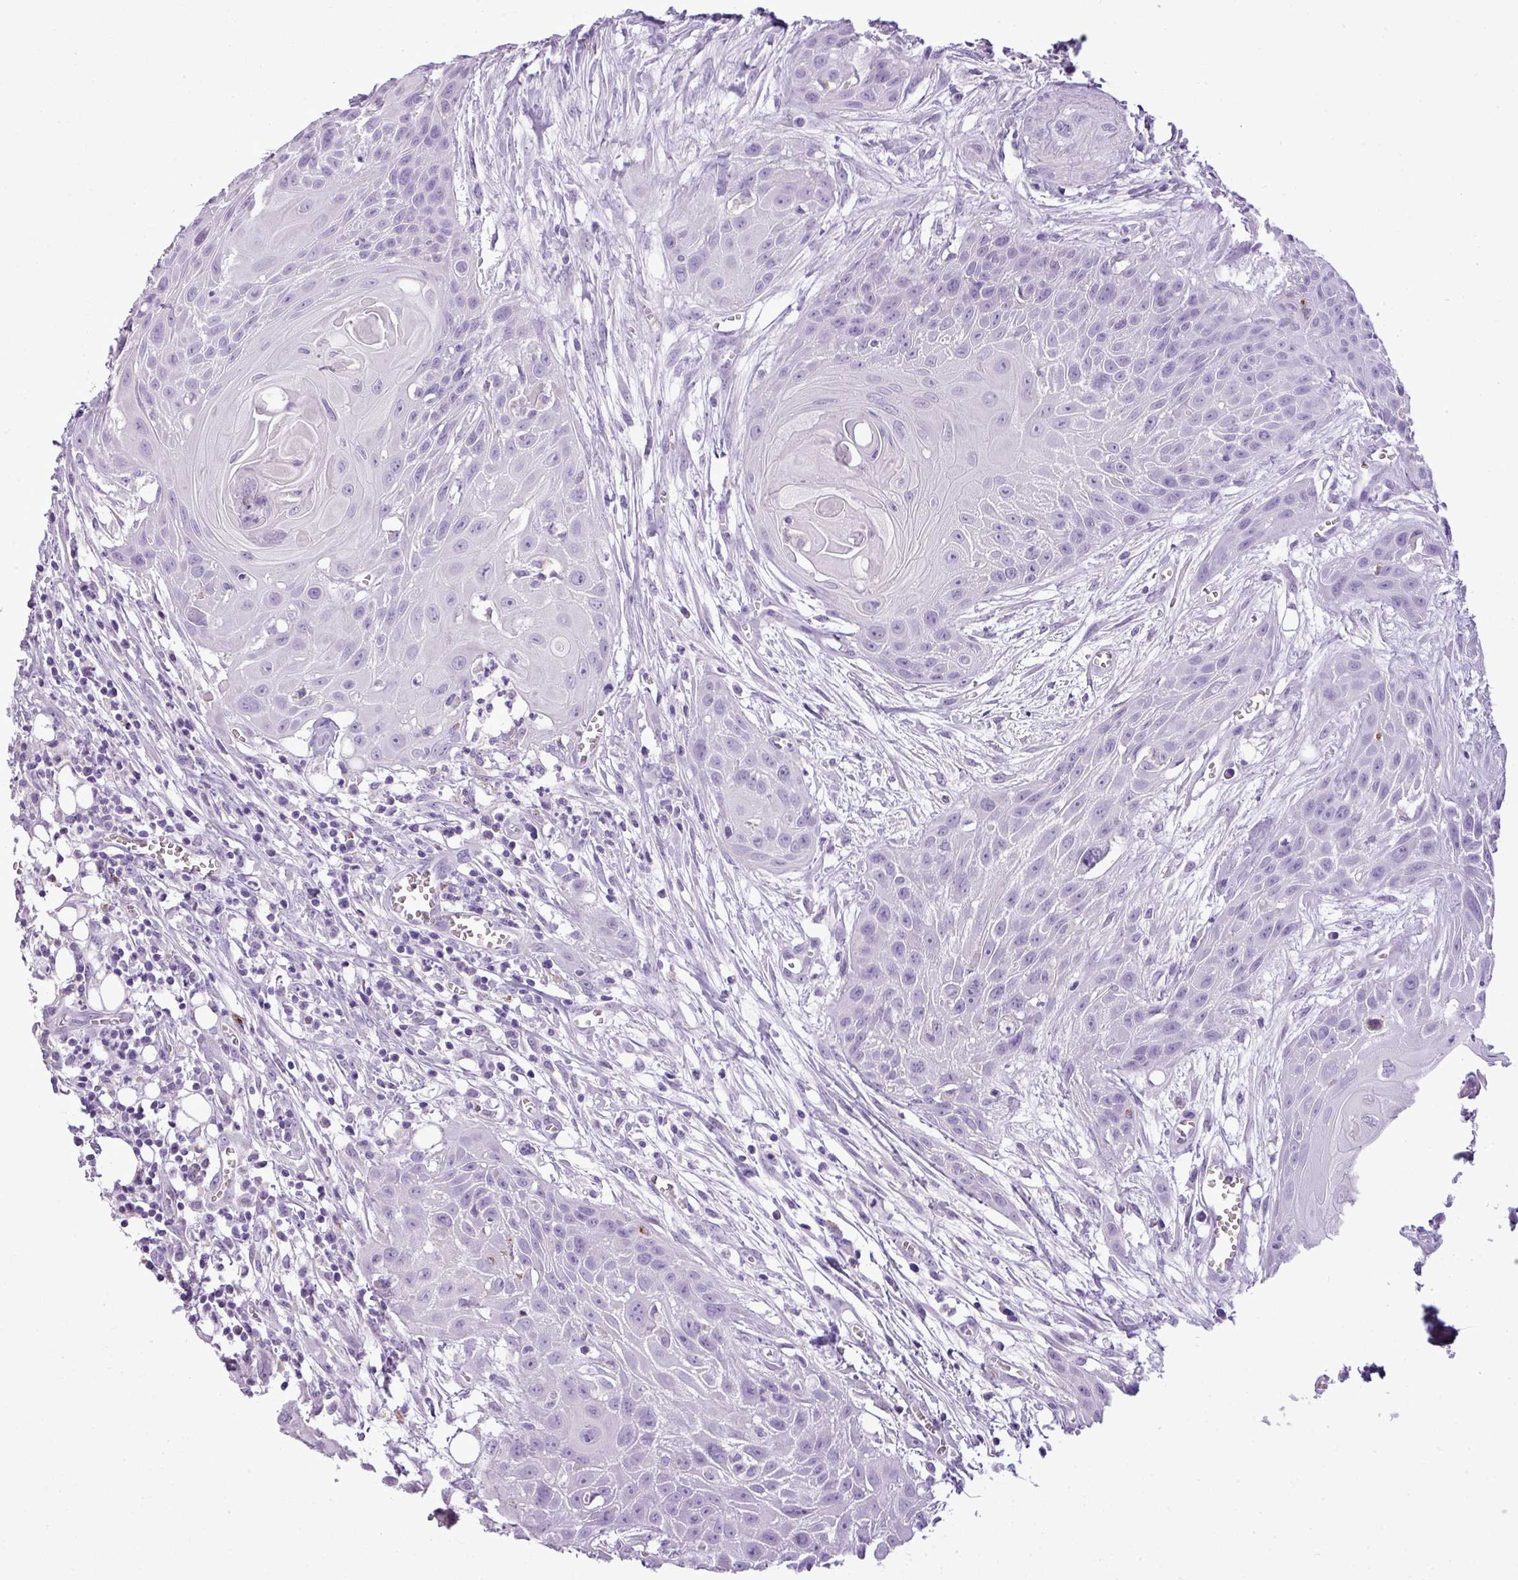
{"staining": {"intensity": "negative", "quantity": "none", "location": "none"}, "tissue": "head and neck cancer", "cell_type": "Tumor cells", "image_type": "cancer", "snomed": [{"axis": "morphology", "description": "Squamous cell carcinoma, NOS"}, {"axis": "topography", "description": "Lymph node"}, {"axis": "topography", "description": "Salivary gland"}, {"axis": "topography", "description": "Head-Neck"}], "caption": "Immunohistochemistry (IHC) photomicrograph of human head and neck cancer (squamous cell carcinoma) stained for a protein (brown), which exhibits no positivity in tumor cells. (Stains: DAB (3,3'-diaminobenzidine) IHC with hematoxylin counter stain, Microscopy: brightfield microscopy at high magnification).", "gene": "RBMXL2", "patient": {"sex": "female", "age": 74}}